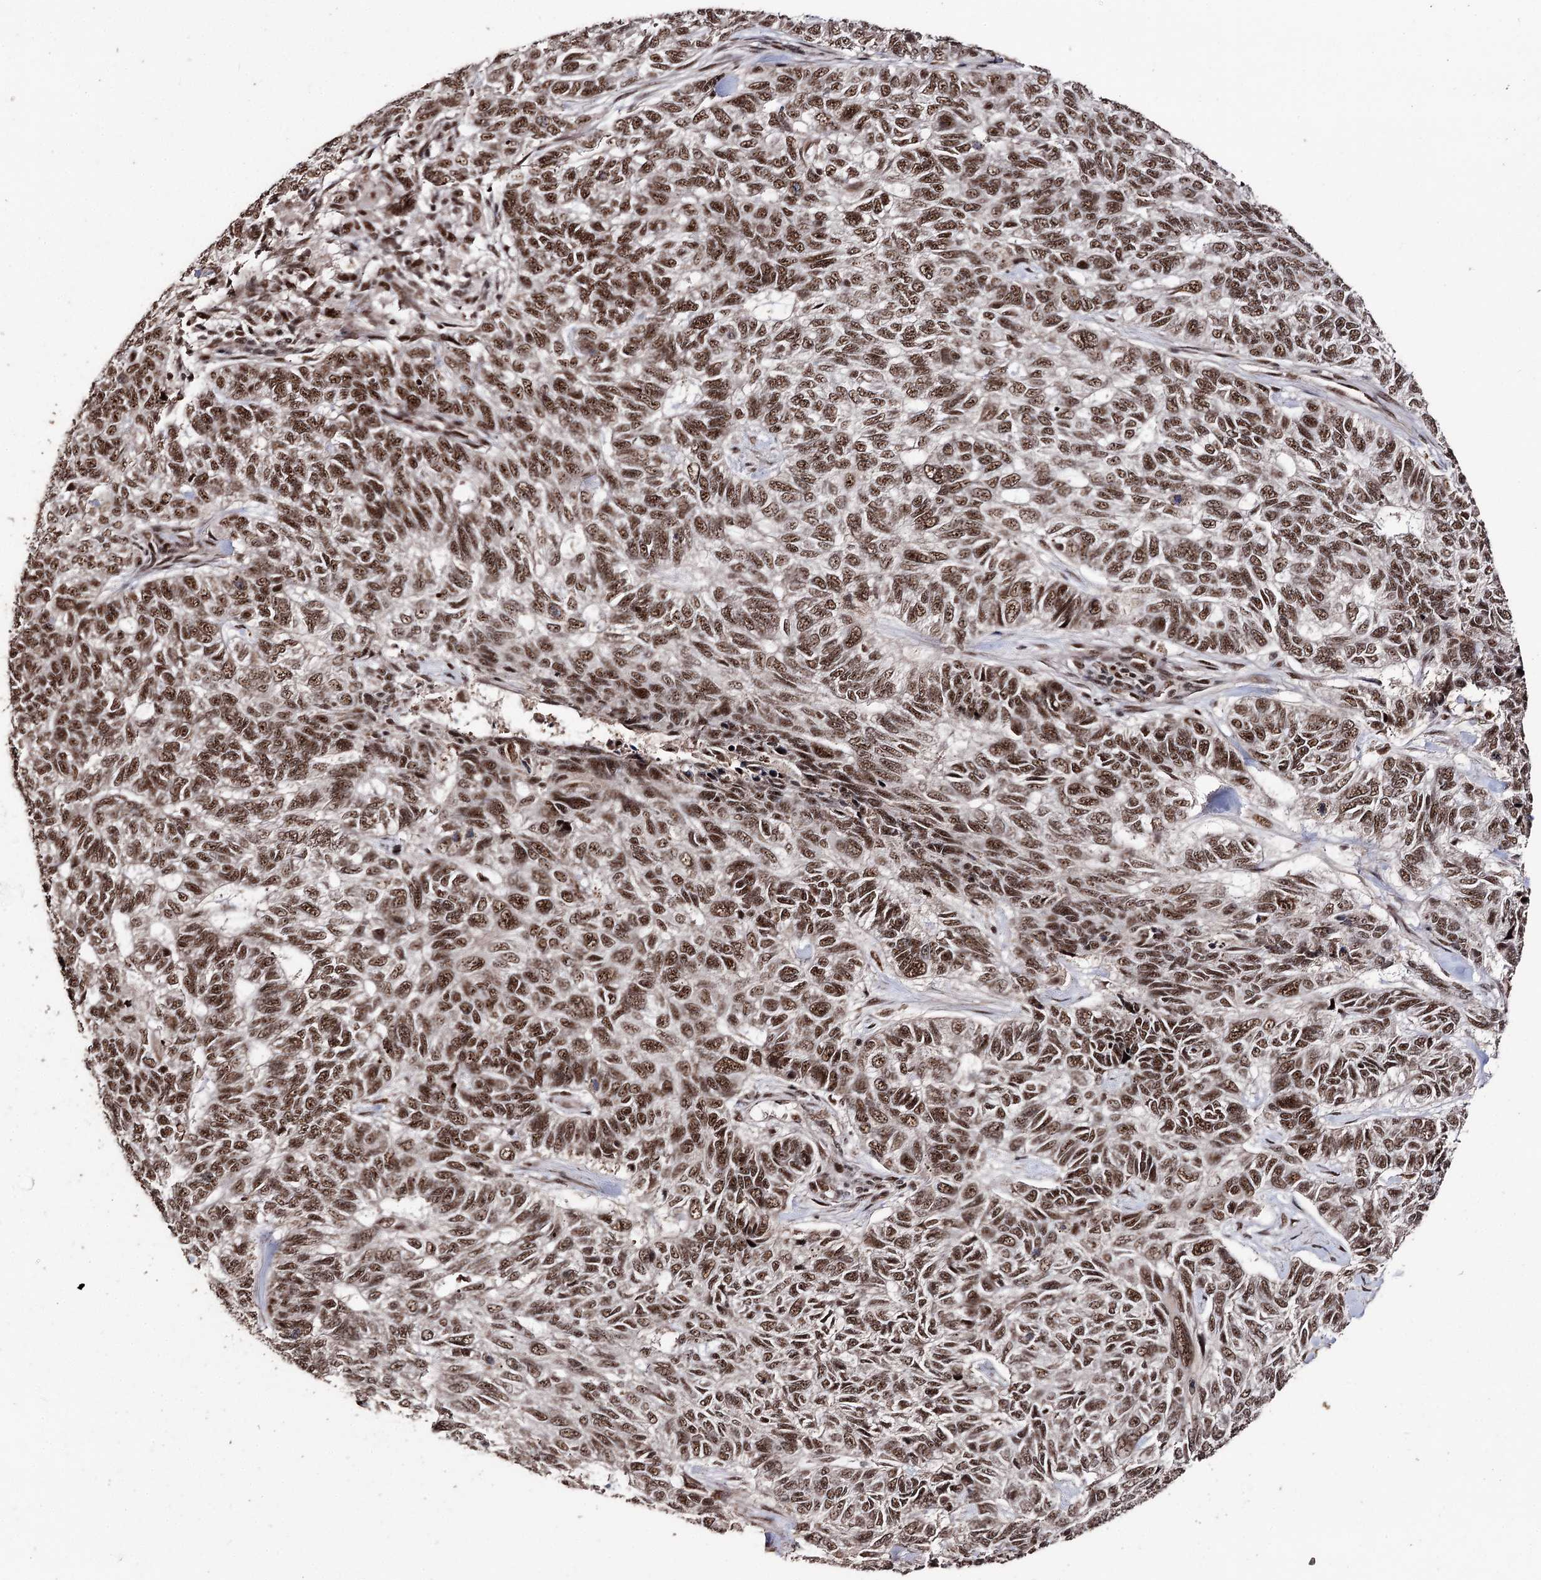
{"staining": {"intensity": "strong", "quantity": ">75%", "location": "nuclear"}, "tissue": "skin cancer", "cell_type": "Tumor cells", "image_type": "cancer", "snomed": [{"axis": "morphology", "description": "Basal cell carcinoma"}, {"axis": "topography", "description": "Skin"}], "caption": "DAB (3,3'-diaminobenzidine) immunohistochemical staining of skin cancer displays strong nuclear protein expression in about >75% of tumor cells.", "gene": "U2SURP", "patient": {"sex": "female", "age": 65}}